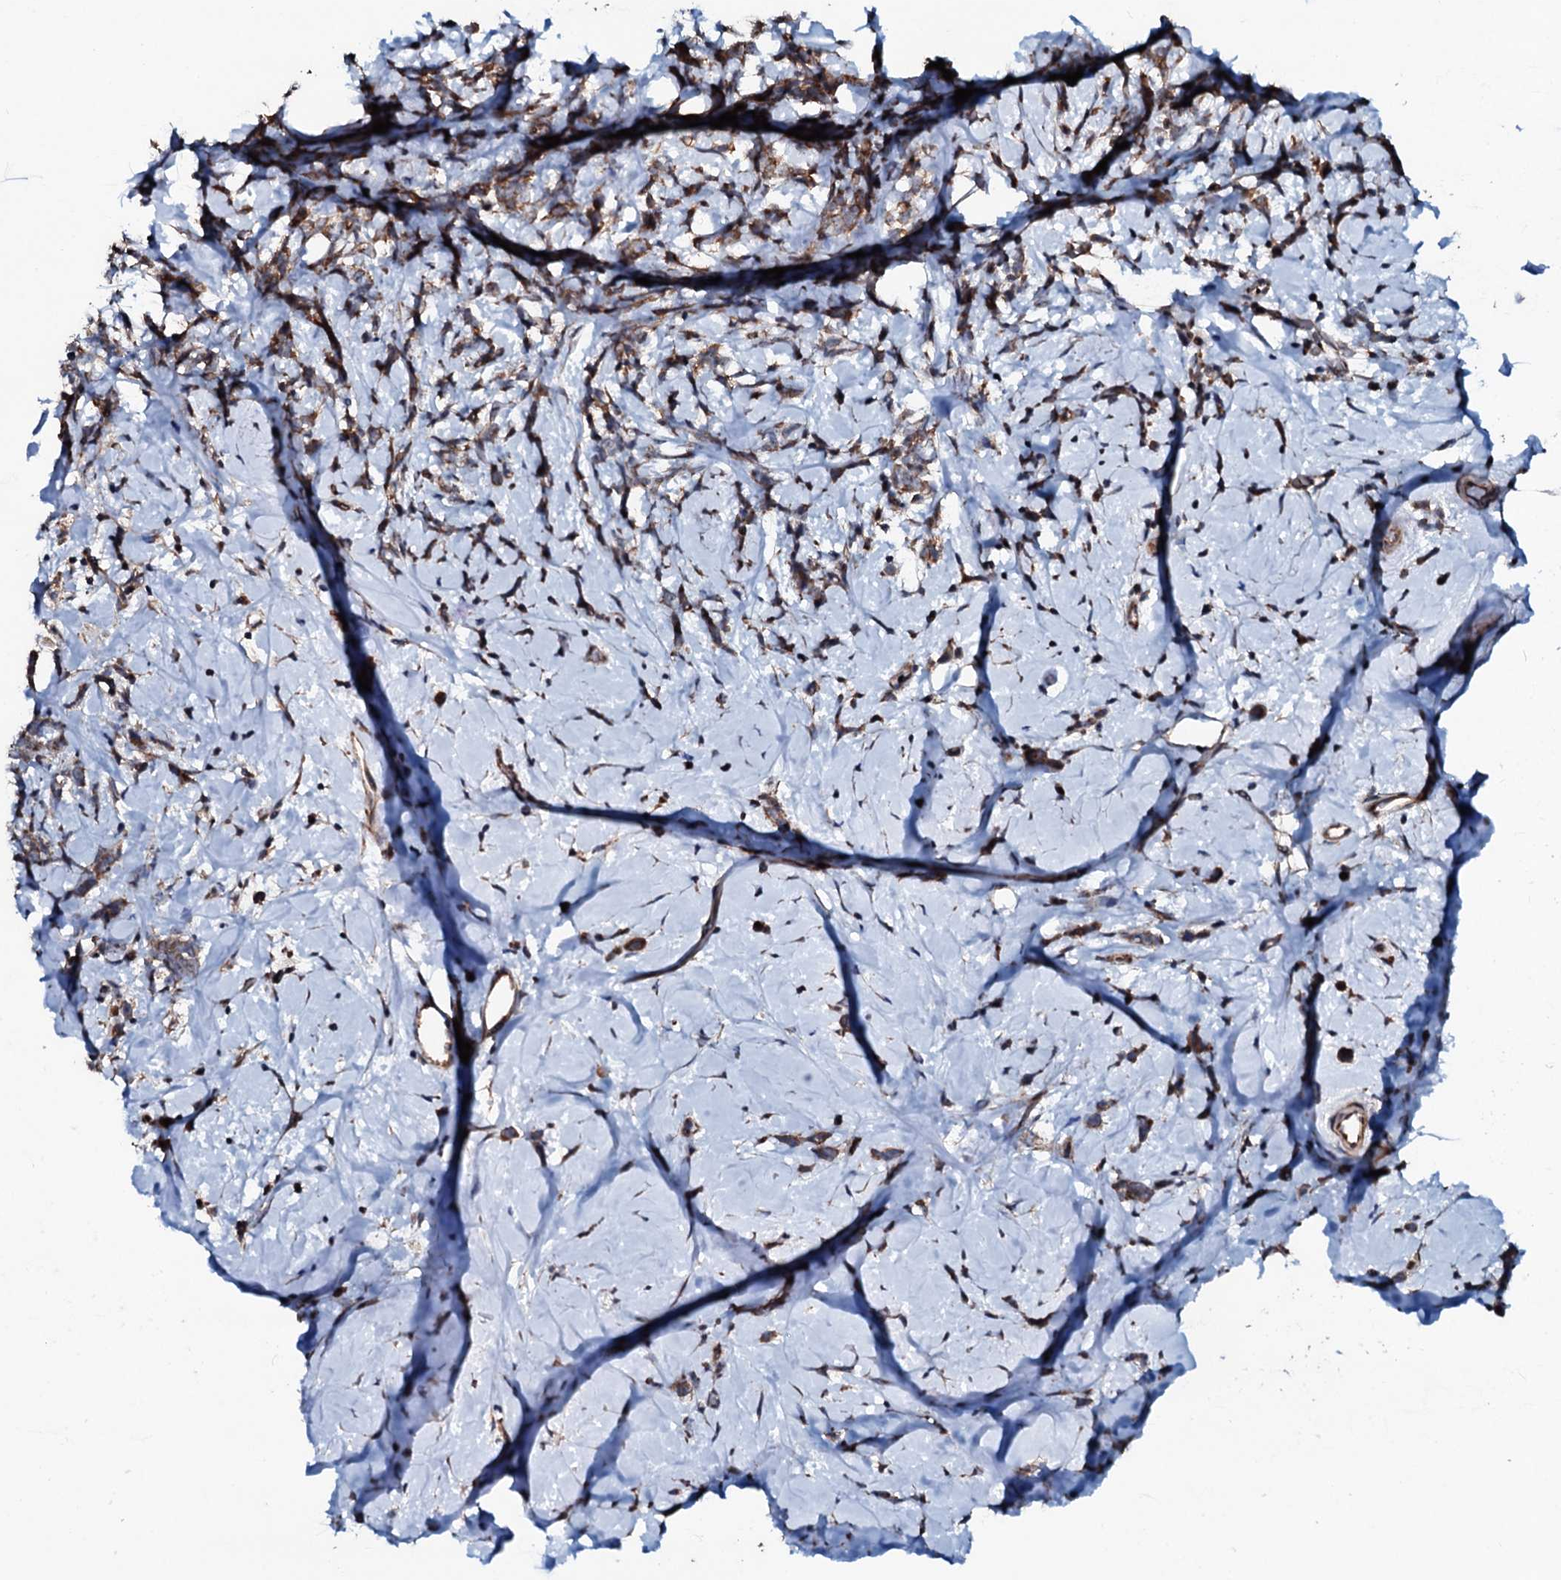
{"staining": {"intensity": "moderate", "quantity": ">75%", "location": "cytoplasmic/membranous"}, "tissue": "breast cancer", "cell_type": "Tumor cells", "image_type": "cancer", "snomed": [{"axis": "morphology", "description": "Lobular carcinoma"}, {"axis": "topography", "description": "Breast"}], "caption": "The immunohistochemical stain highlights moderate cytoplasmic/membranous positivity in tumor cells of breast lobular carcinoma tissue. Immunohistochemistry (ihc) stains the protein in brown and the nuclei are stained blue.", "gene": "SDHAF2", "patient": {"sex": "female", "age": 58}}